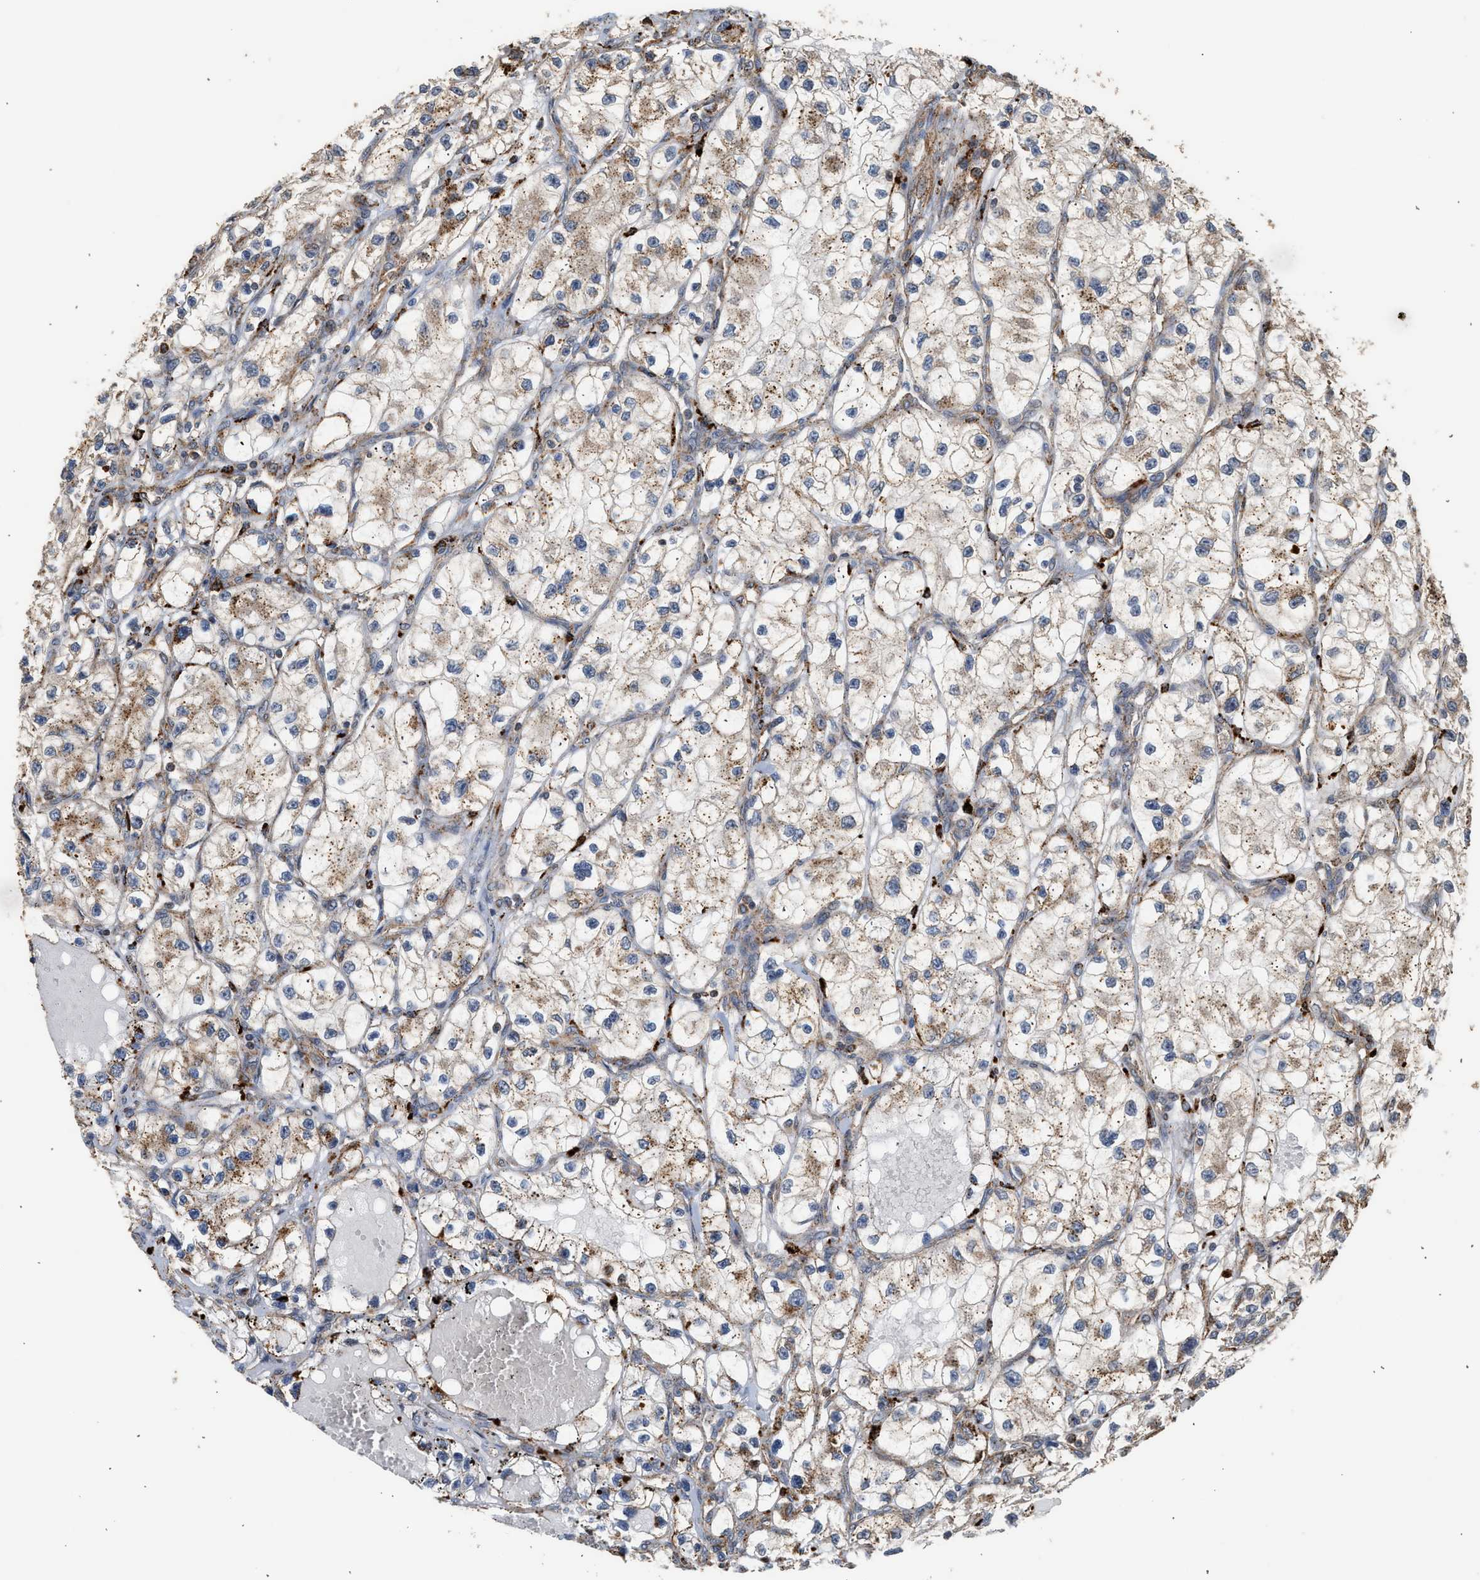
{"staining": {"intensity": "weak", "quantity": "25%-75%", "location": "cytoplasmic/membranous"}, "tissue": "renal cancer", "cell_type": "Tumor cells", "image_type": "cancer", "snomed": [{"axis": "morphology", "description": "Adenocarcinoma, NOS"}, {"axis": "topography", "description": "Kidney"}], "caption": "Brown immunohistochemical staining in human renal adenocarcinoma shows weak cytoplasmic/membranous positivity in approximately 25%-75% of tumor cells. (IHC, brightfield microscopy, high magnification).", "gene": "CTSV", "patient": {"sex": "female", "age": 57}}